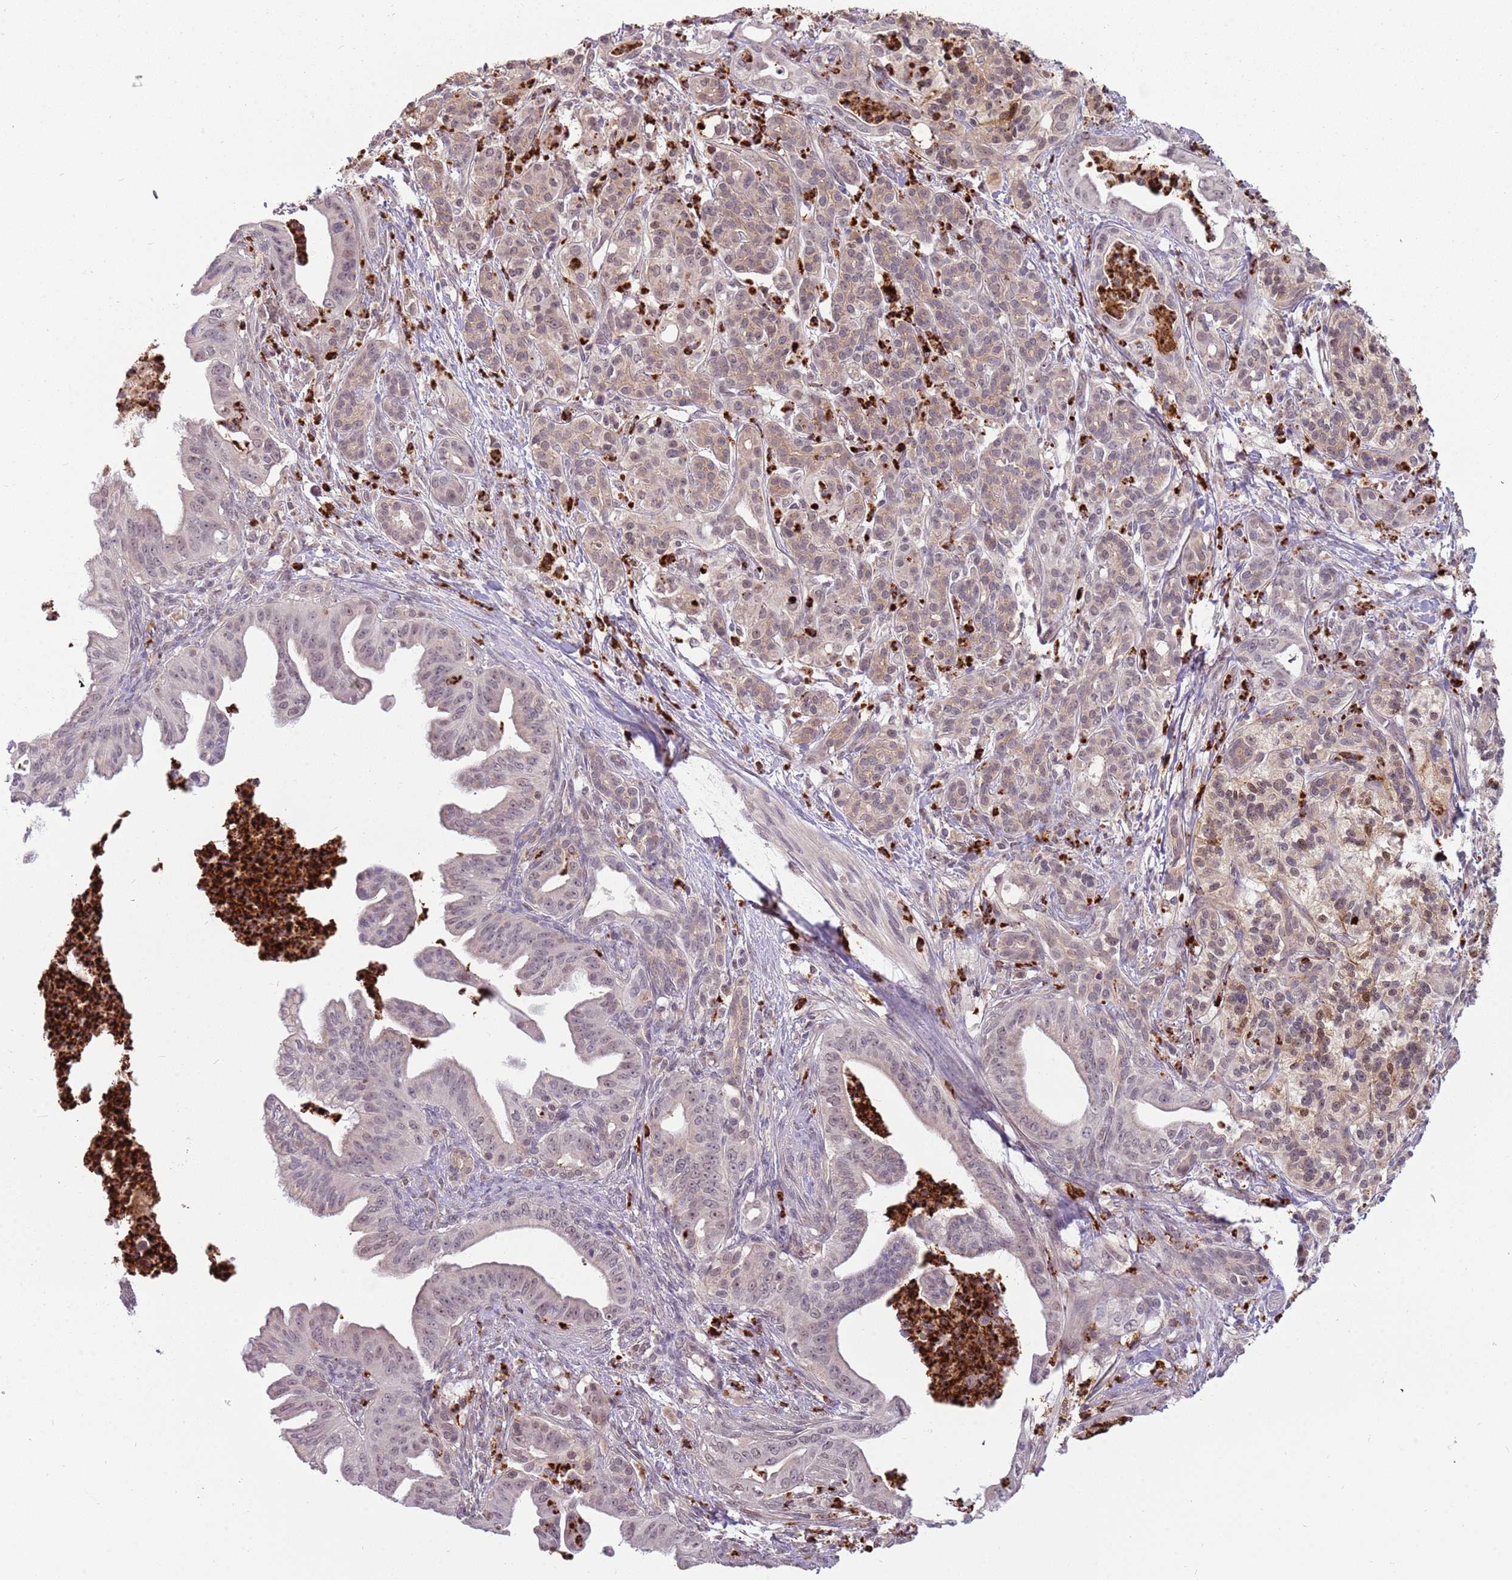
{"staining": {"intensity": "weak", "quantity": "25%-75%", "location": "nuclear"}, "tissue": "pancreatic cancer", "cell_type": "Tumor cells", "image_type": "cancer", "snomed": [{"axis": "morphology", "description": "Adenocarcinoma, NOS"}, {"axis": "topography", "description": "Pancreas"}], "caption": "Protein analysis of pancreatic cancer (adenocarcinoma) tissue demonstrates weak nuclear expression in about 25%-75% of tumor cells. The staining is performed using DAB (3,3'-diaminobenzidine) brown chromogen to label protein expression. The nuclei are counter-stained blue using hematoxylin.", "gene": "NBPF6", "patient": {"sex": "male", "age": 58}}